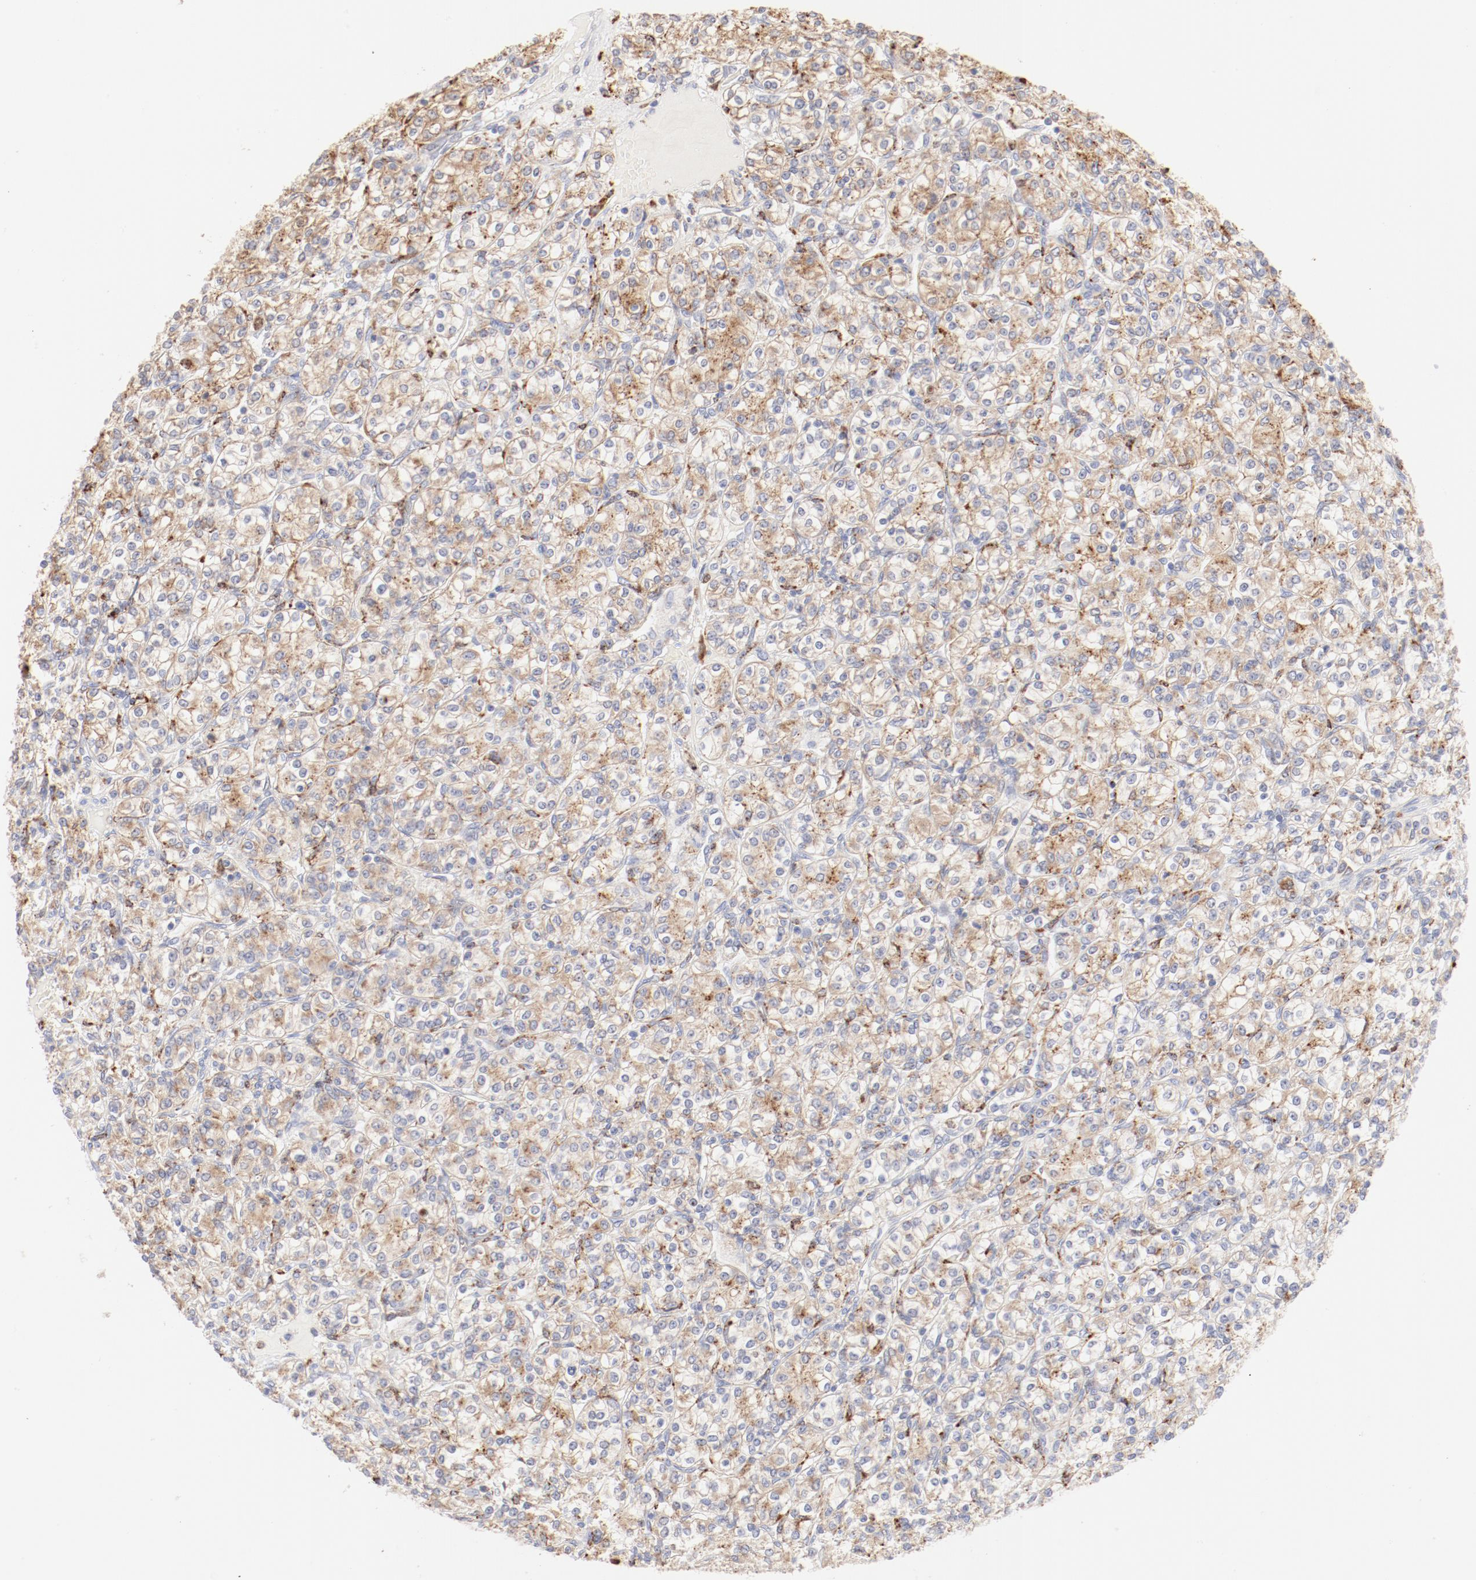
{"staining": {"intensity": "weak", "quantity": ">75%", "location": "cytoplasmic/membranous"}, "tissue": "renal cancer", "cell_type": "Tumor cells", "image_type": "cancer", "snomed": [{"axis": "morphology", "description": "Adenocarcinoma, NOS"}, {"axis": "topography", "description": "Kidney"}], "caption": "Immunohistochemical staining of renal cancer (adenocarcinoma) shows weak cytoplasmic/membranous protein staining in about >75% of tumor cells.", "gene": "CTSH", "patient": {"sex": "male", "age": 77}}